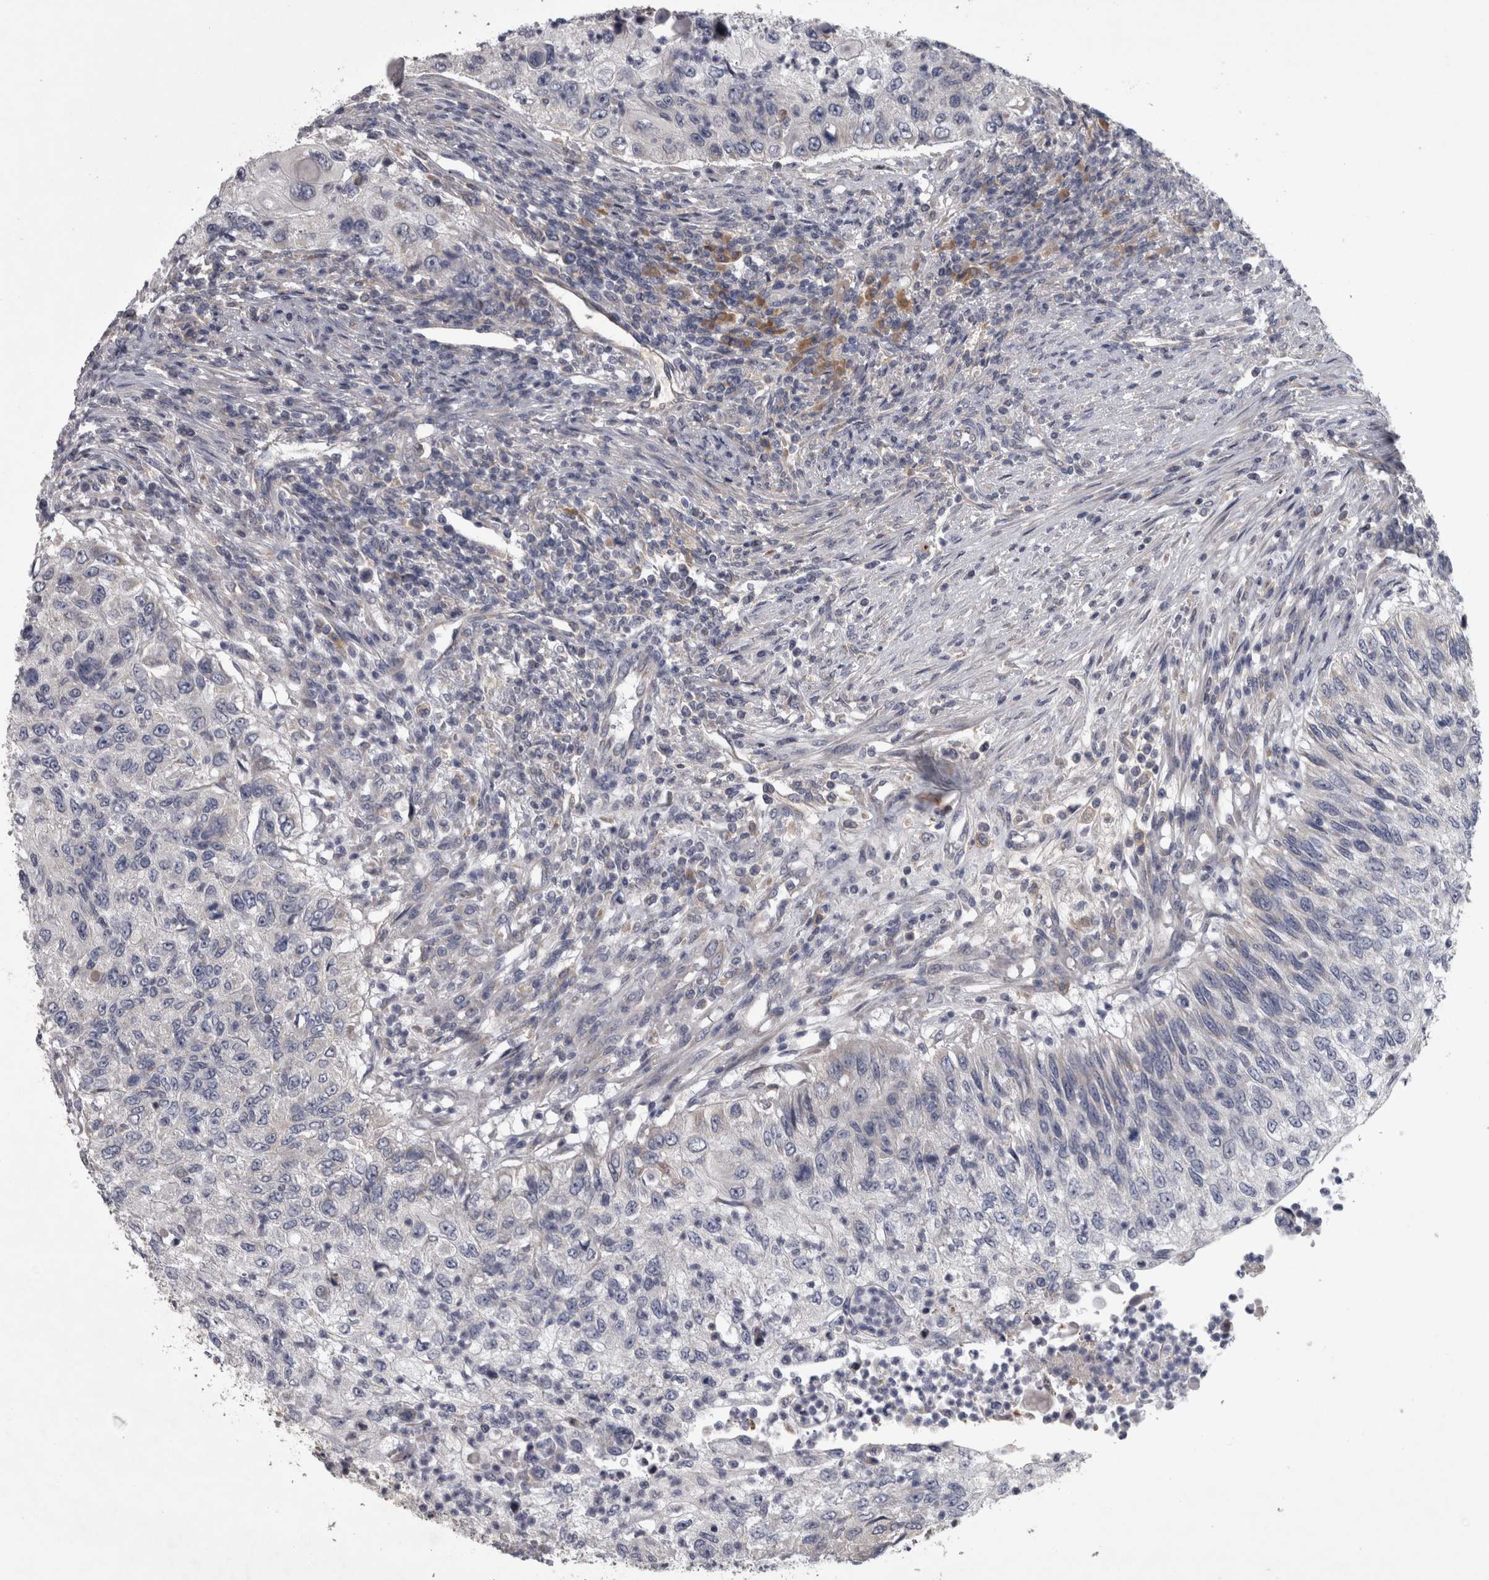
{"staining": {"intensity": "negative", "quantity": "none", "location": "none"}, "tissue": "urothelial cancer", "cell_type": "Tumor cells", "image_type": "cancer", "snomed": [{"axis": "morphology", "description": "Urothelial carcinoma, High grade"}, {"axis": "topography", "description": "Urinary bladder"}], "caption": "Protein analysis of urothelial cancer exhibits no significant positivity in tumor cells.", "gene": "DBT", "patient": {"sex": "female", "age": 60}}